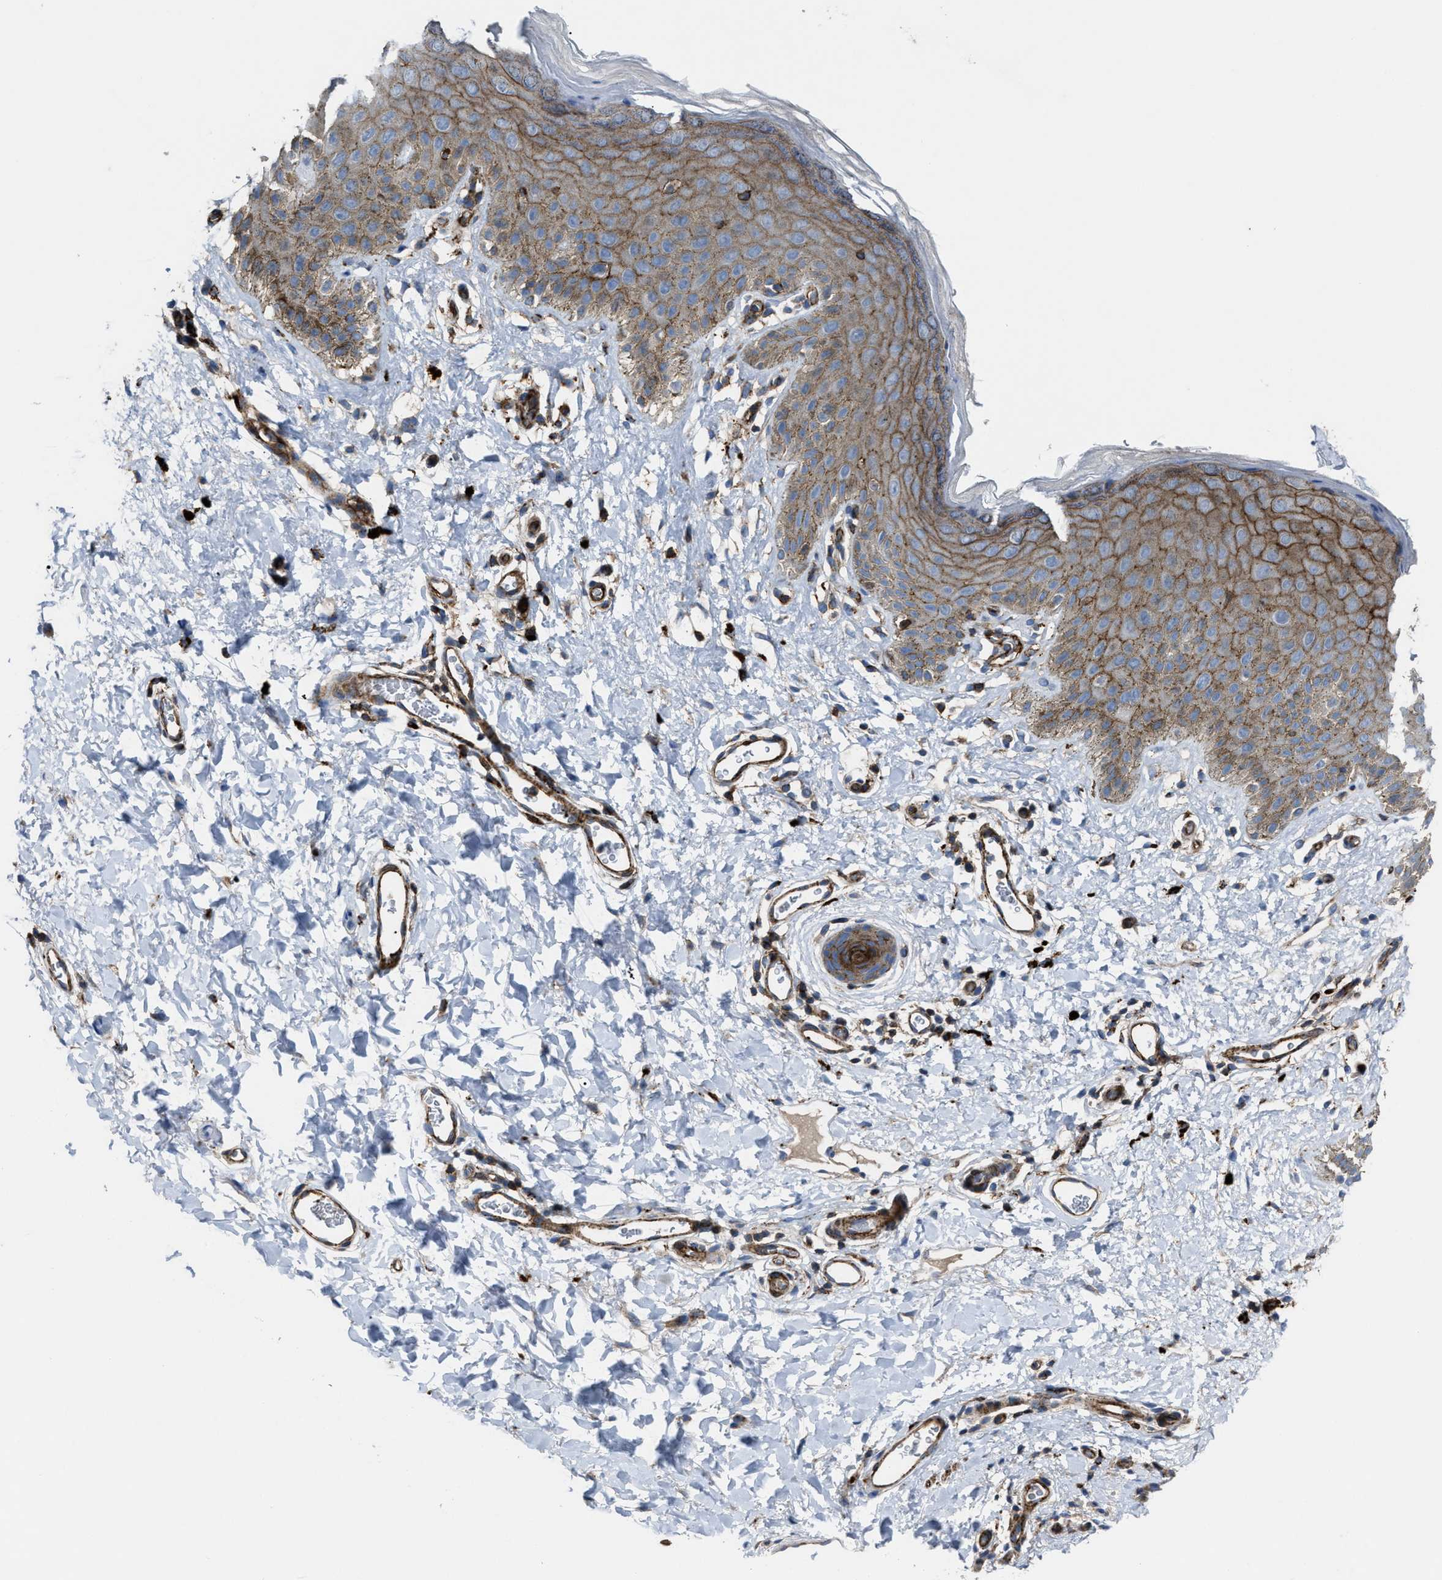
{"staining": {"intensity": "moderate", "quantity": "25%-75%", "location": "cytoplasmic/membranous"}, "tissue": "skin", "cell_type": "Epidermal cells", "image_type": "normal", "snomed": [{"axis": "morphology", "description": "Normal tissue, NOS"}, {"axis": "topography", "description": "Anal"}], "caption": "Immunohistochemistry (IHC) staining of unremarkable skin, which displays medium levels of moderate cytoplasmic/membranous staining in about 25%-75% of epidermal cells indicating moderate cytoplasmic/membranous protein expression. The staining was performed using DAB (brown) for protein detection and nuclei were counterstained in hematoxylin (blue).", "gene": "AGPAT2", "patient": {"sex": "male", "age": 44}}